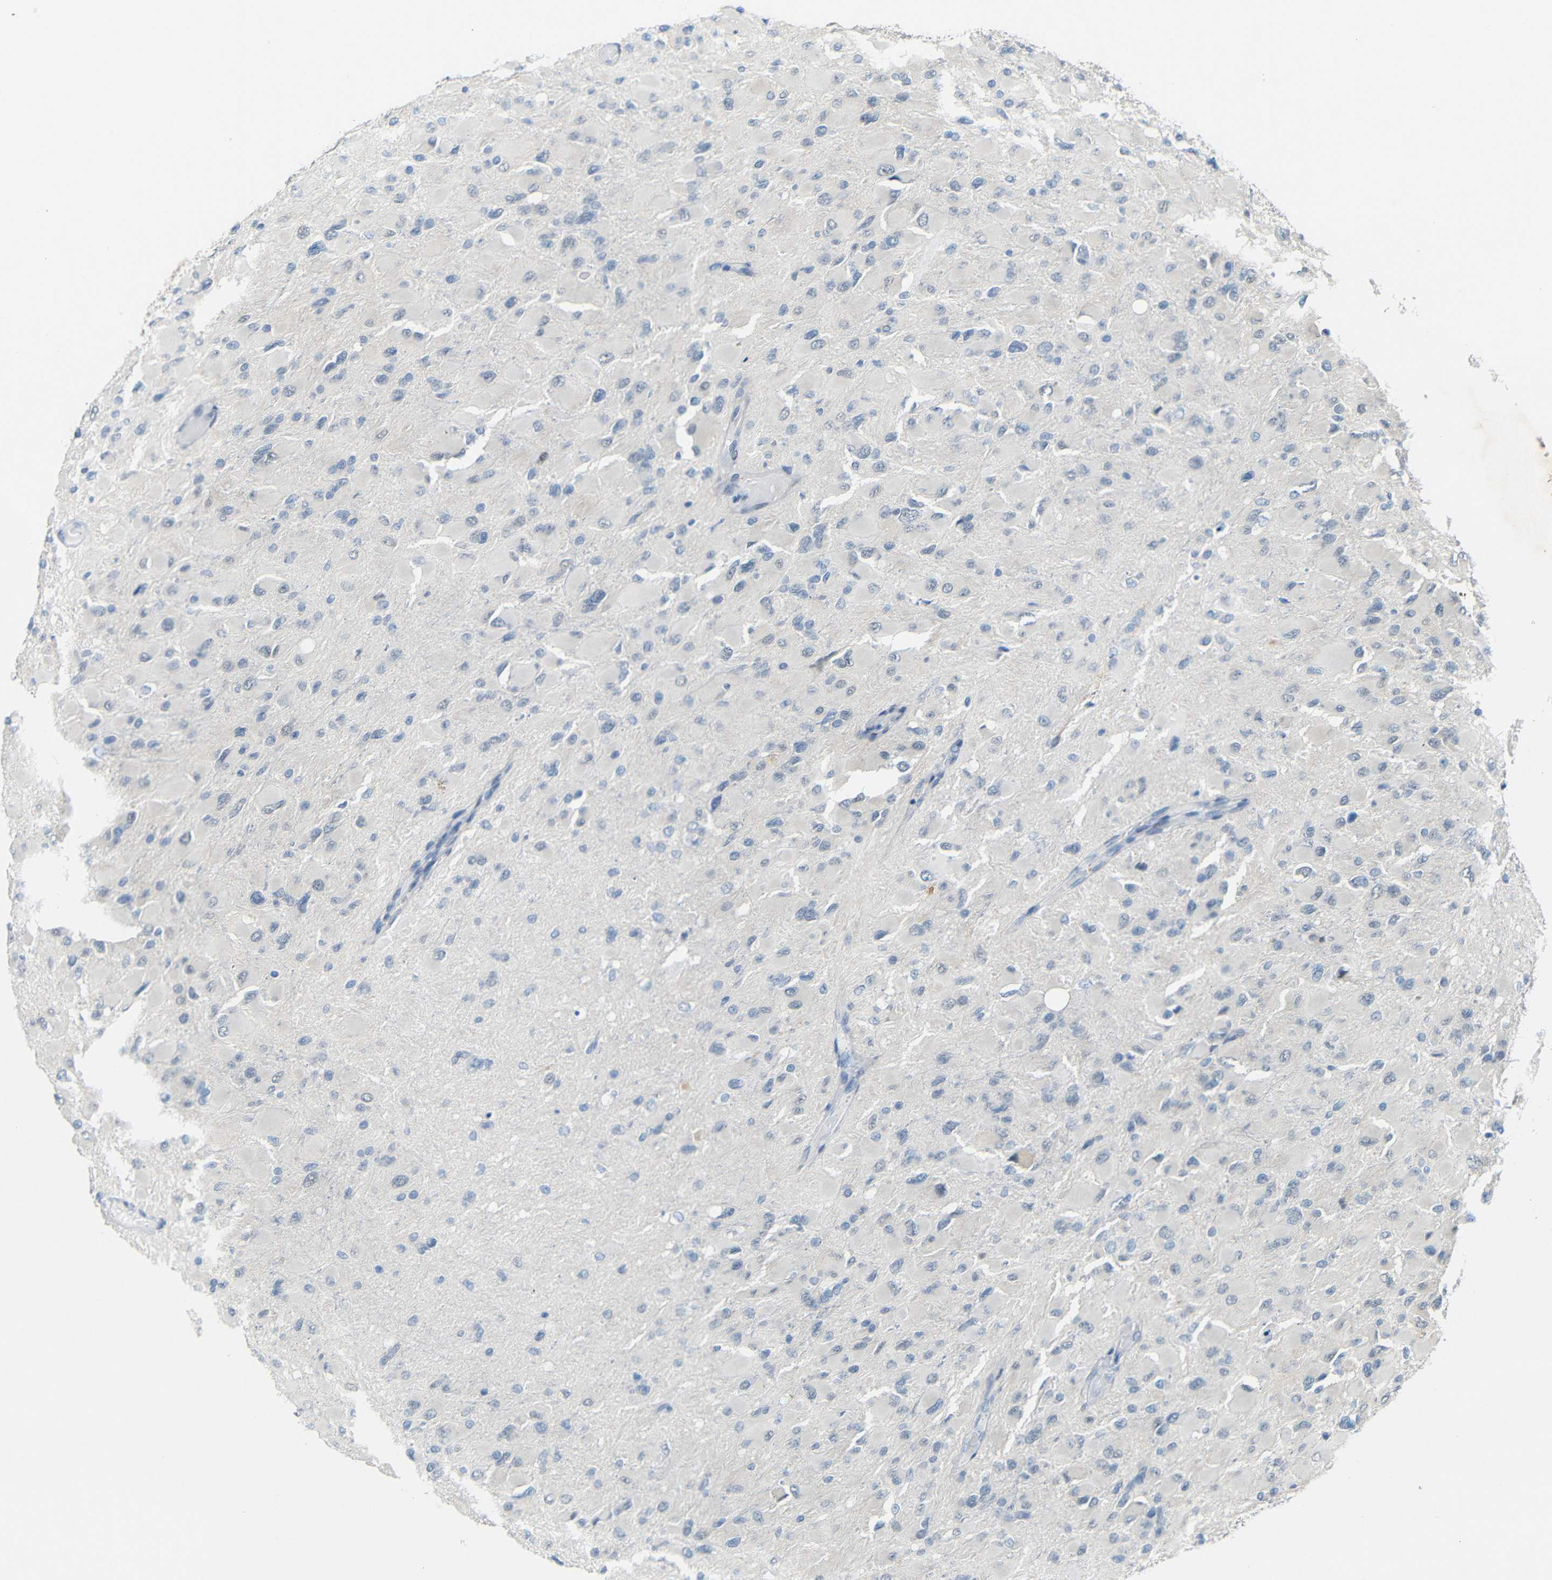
{"staining": {"intensity": "negative", "quantity": "none", "location": "none"}, "tissue": "glioma", "cell_type": "Tumor cells", "image_type": "cancer", "snomed": [{"axis": "morphology", "description": "Glioma, malignant, High grade"}, {"axis": "topography", "description": "Cerebral cortex"}], "caption": "IHC photomicrograph of human glioma stained for a protein (brown), which demonstrates no positivity in tumor cells. The staining was performed using DAB (3,3'-diaminobenzidine) to visualize the protein expression in brown, while the nuclei were stained in blue with hematoxylin (Magnification: 20x).", "gene": "GPR158", "patient": {"sex": "female", "age": 36}}